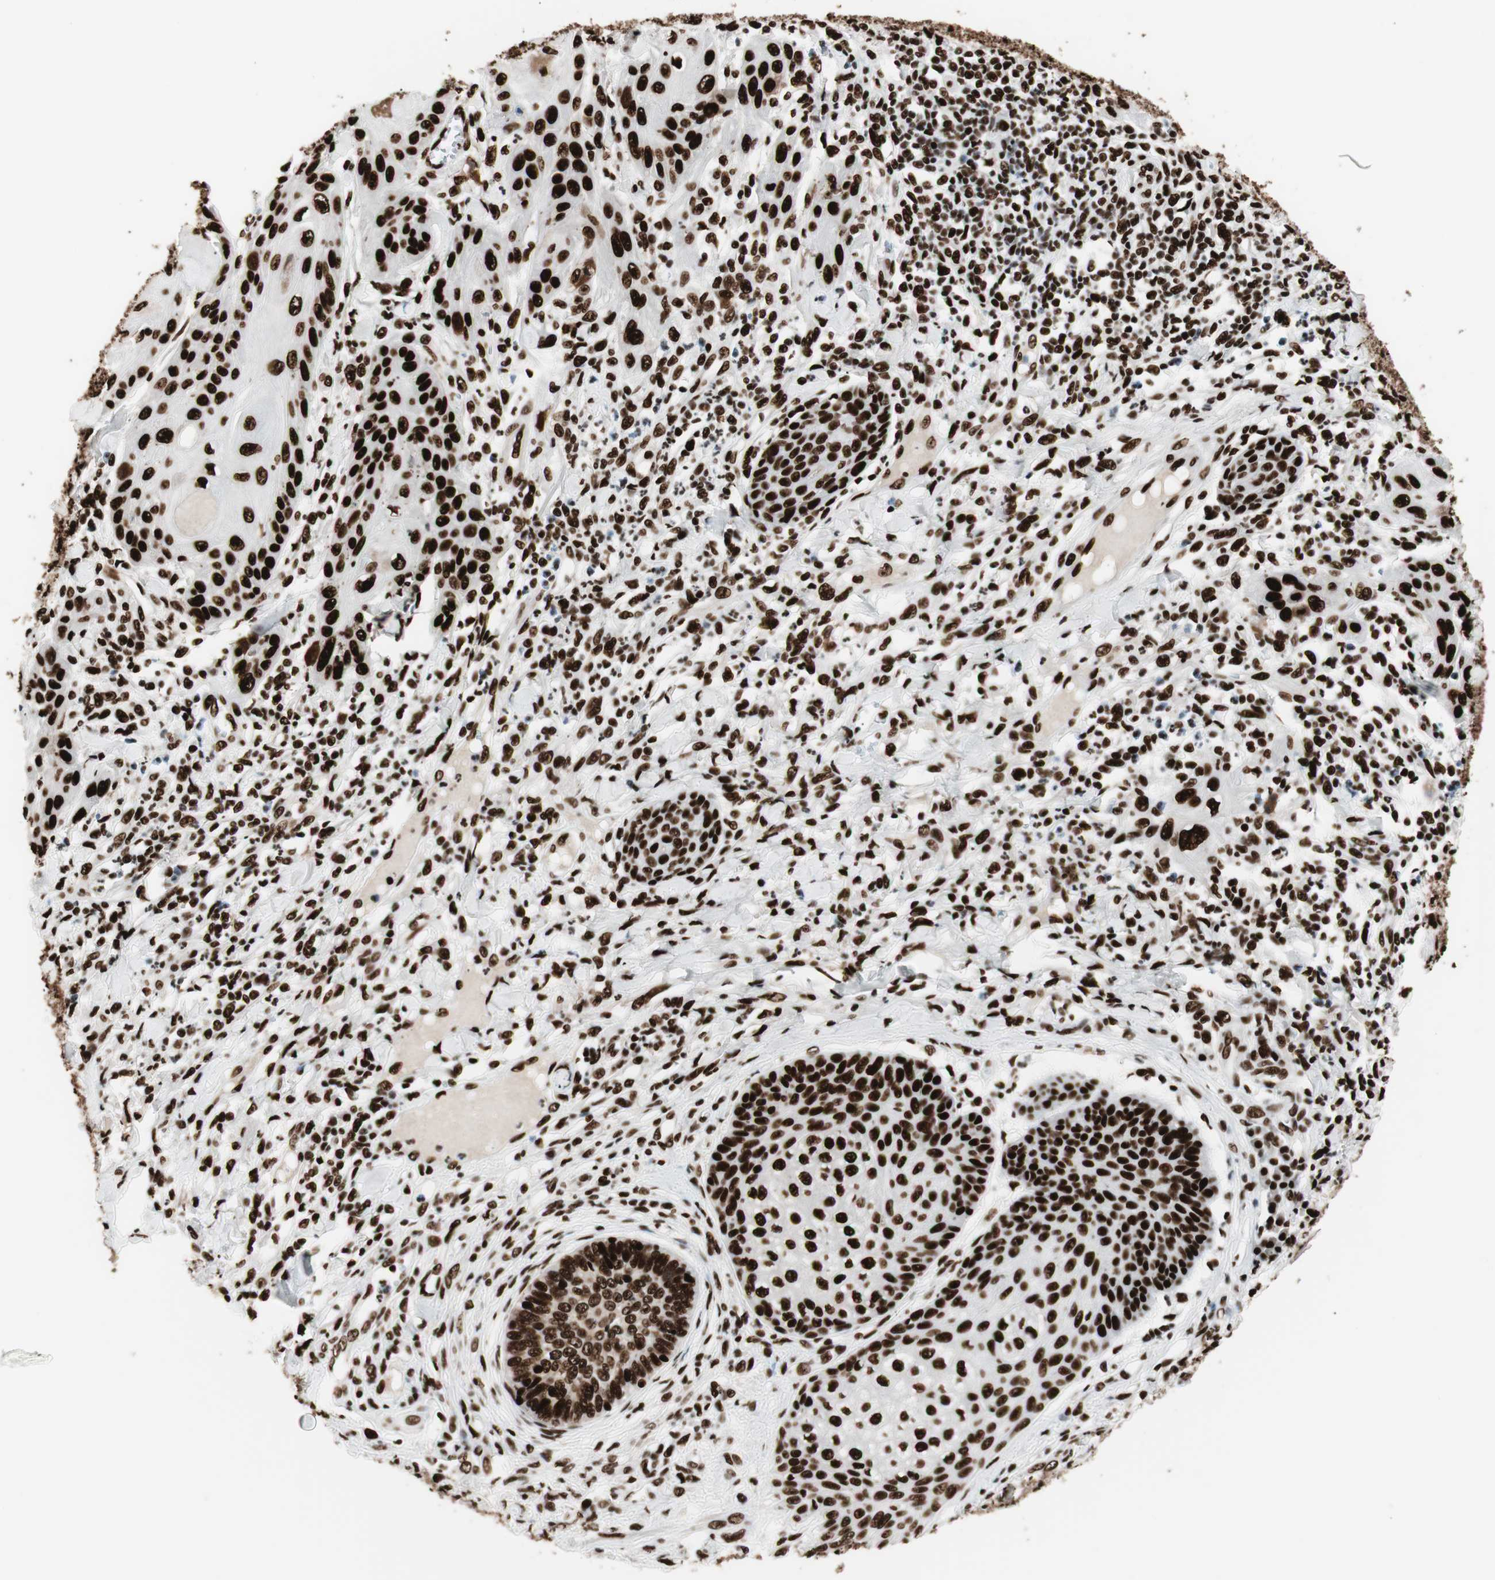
{"staining": {"intensity": "strong", "quantity": ">75%", "location": "nuclear"}, "tissue": "skin cancer", "cell_type": "Tumor cells", "image_type": "cancer", "snomed": [{"axis": "morphology", "description": "Squamous cell carcinoma, NOS"}, {"axis": "topography", "description": "Skin"}], "caption": "A brown stain shows strong nuclear positivity of a protein in skin cancer (squamous cell carcinoma) tumor cells.", "gene": "PSME3", "patient": {"sex": "female", "age": 78}}